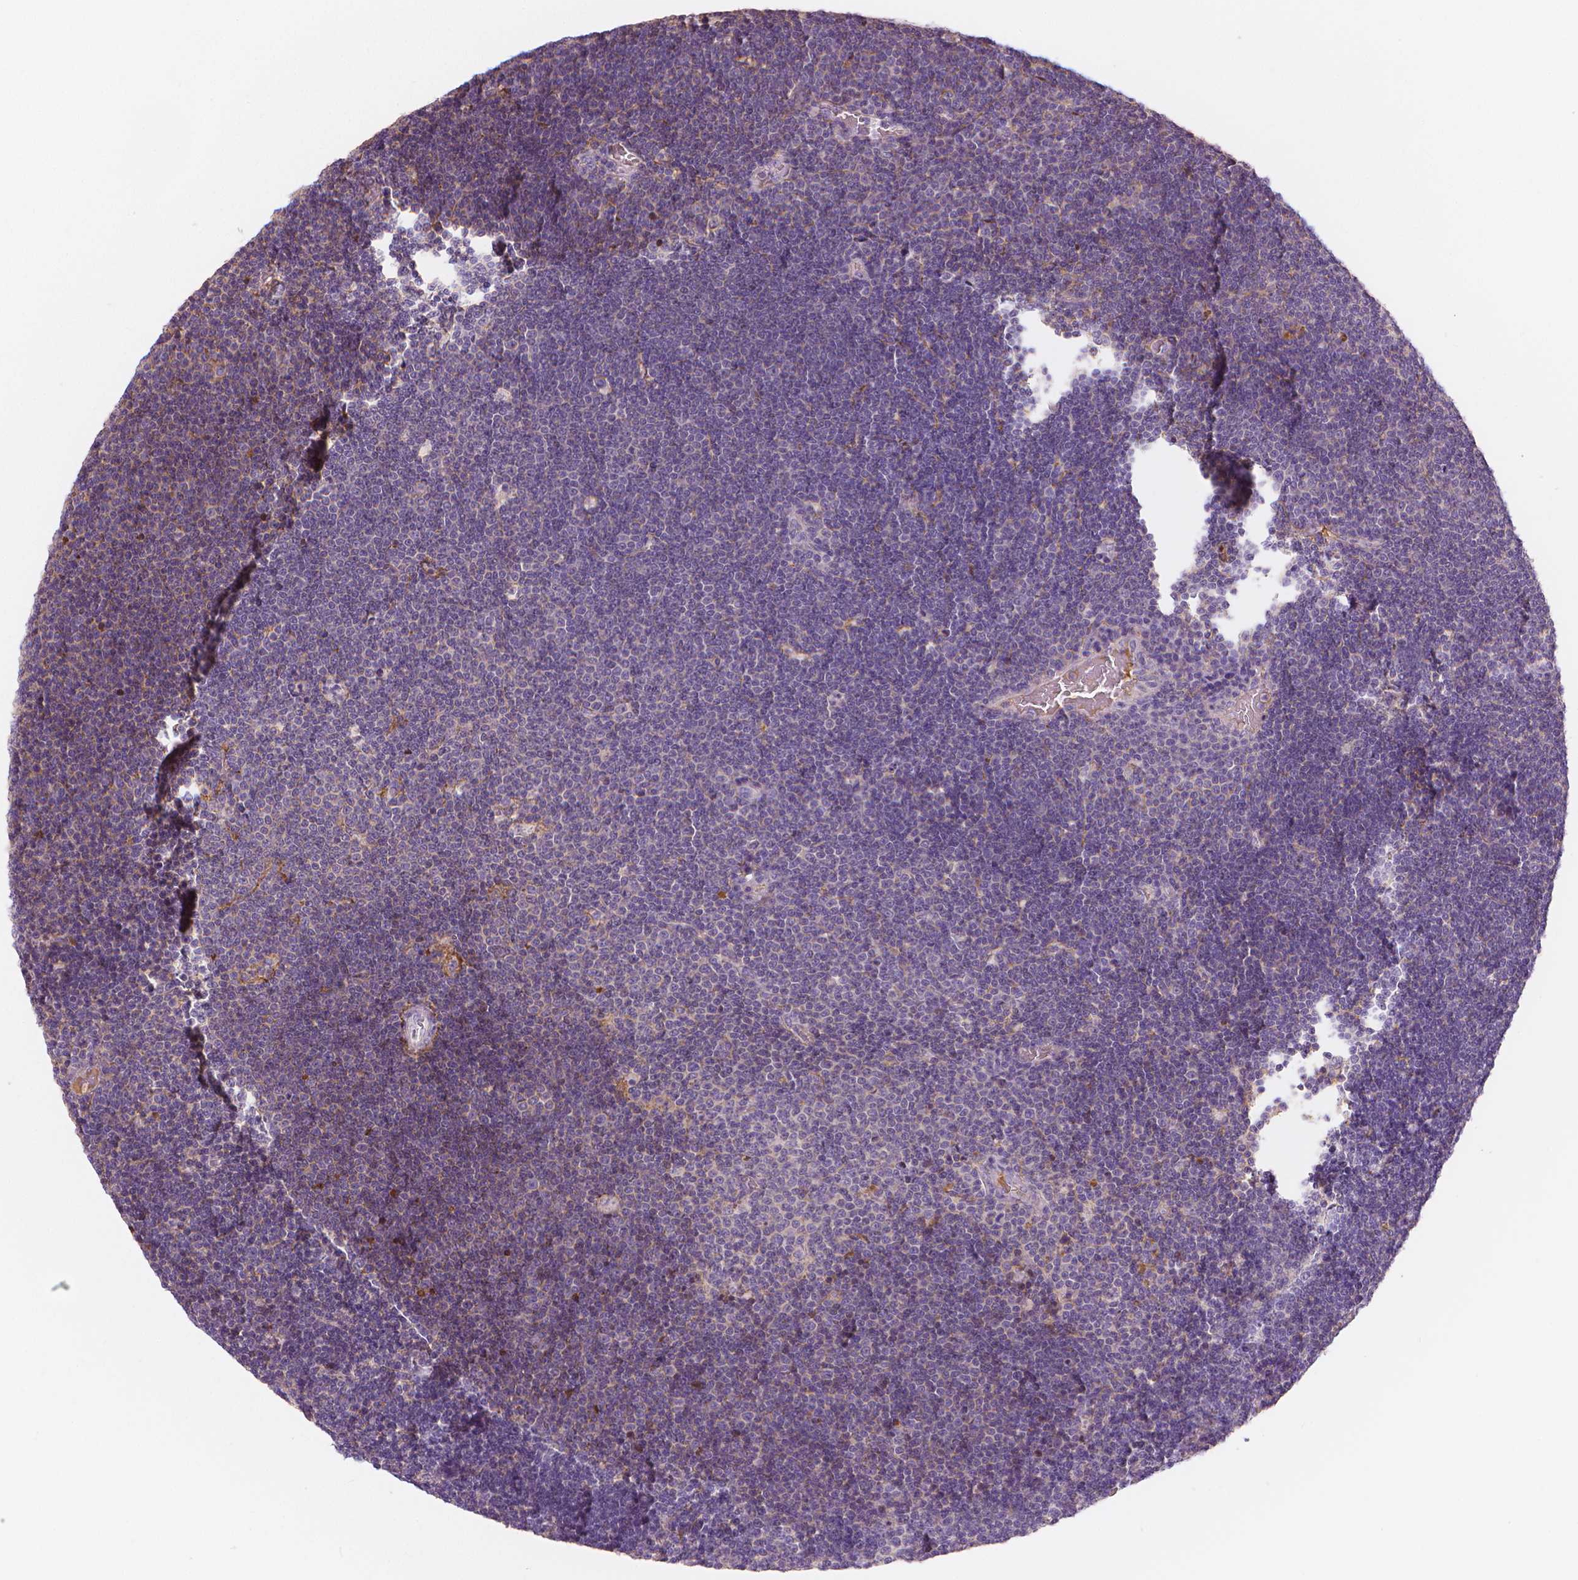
{"staining": {"intensity": "negative", "quantity": "none", "location": "none"}, "tissue": "lymphoma", "cell_type": "Tumor cells", "image_type": "cancer", "snomed": [{"axis": "morphology", "description": "Malignant lymphoma, non-Hodgkin's type, Low grade"}, {"axis": "topography", "description": "Brain"}], "caption": "Image shows no significant protein positivity in tumor cells of malignant lymphoma, non-Hodgkin's type (low-grade). The staining is performed using DAB brown chromogen with nuclei counter-stained in using hematoxylin.", "gene": "APOA4", "patient": {"sex": "female", "age": 66}}